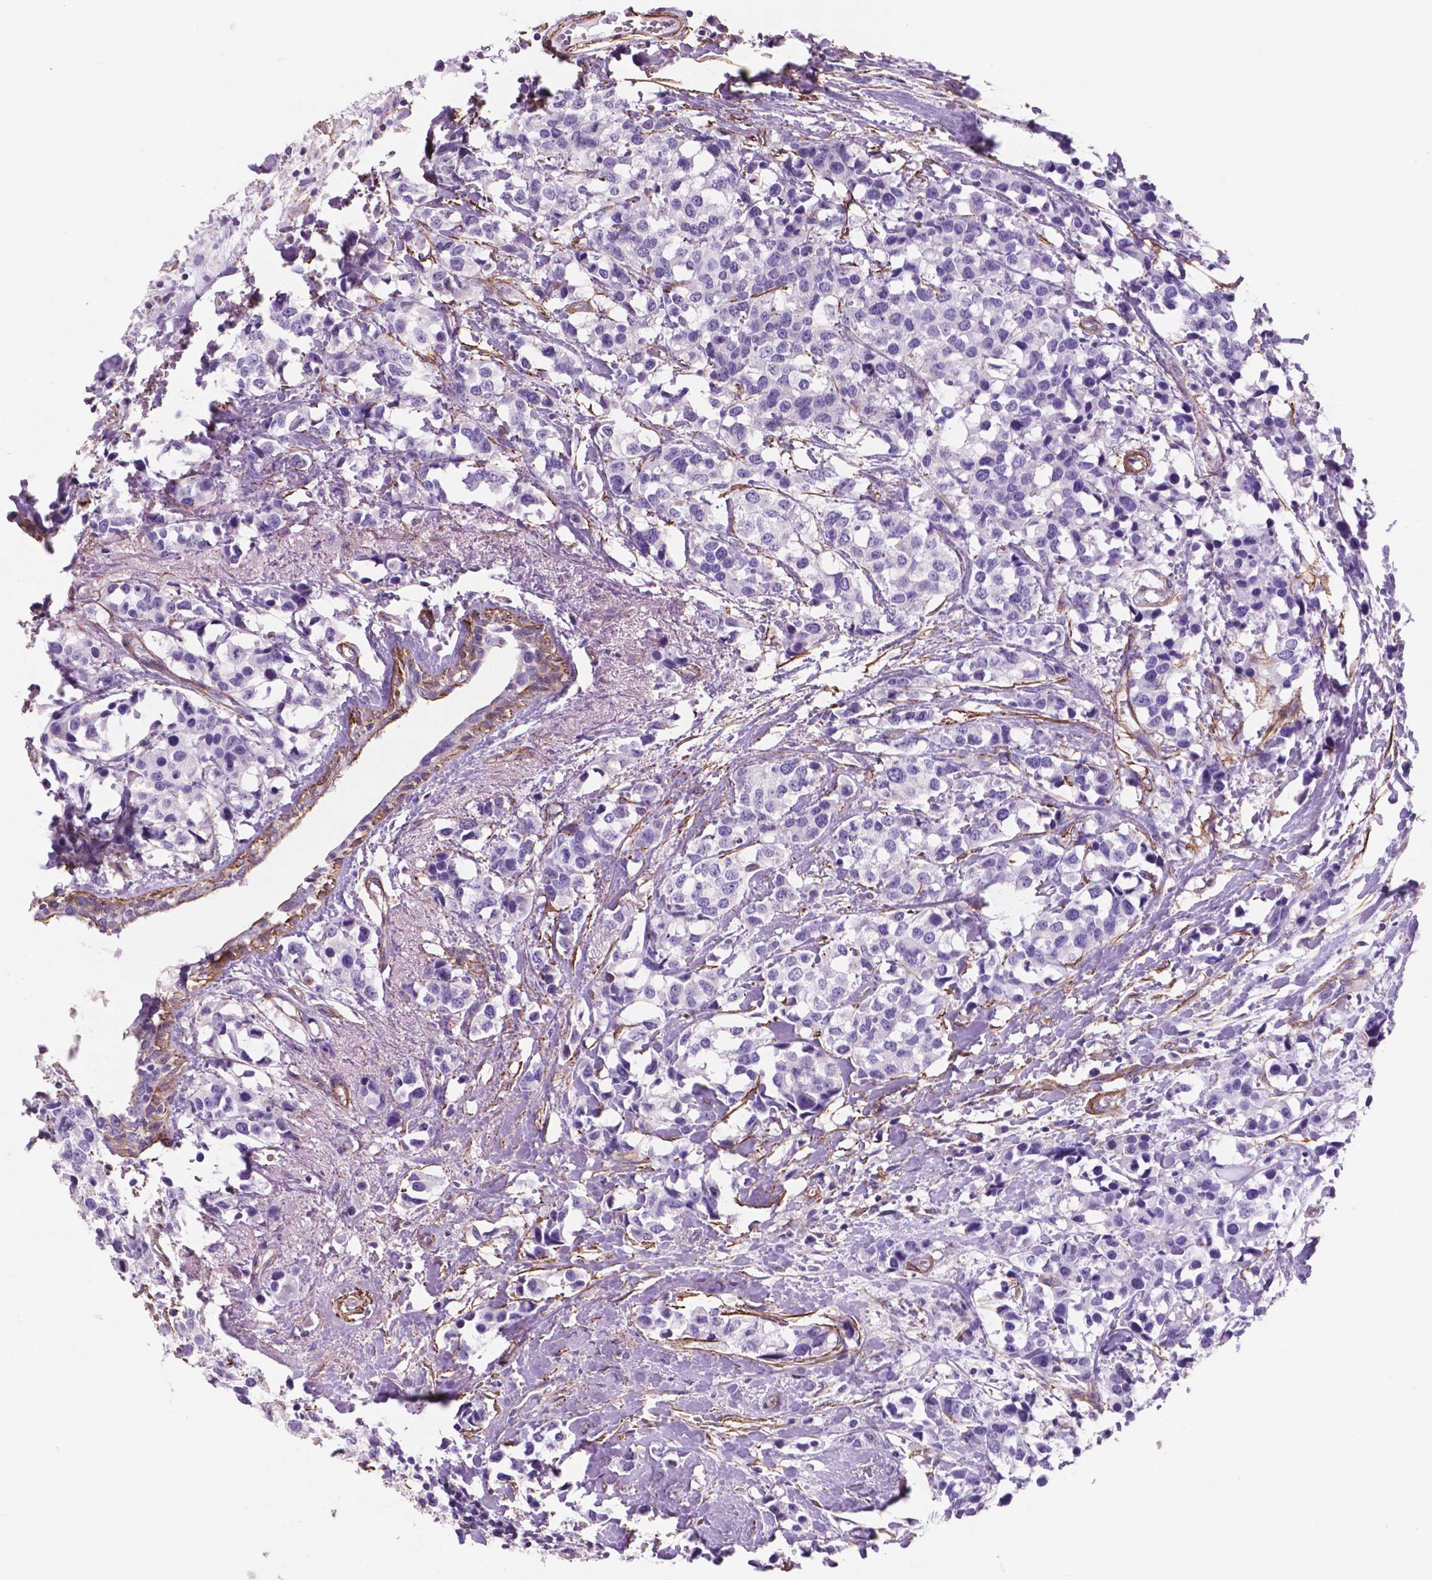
{"staining": {"intensity": "negative", "quantity": "none", "location": "none"}, "tissue": "breast cancer", "cell_type": "Tumor cells", "image_type": "cancer", "snomed": [{"axis": "morphology", "description": "Lobular carcinoma"}, {"axis": "topography", "description": "Breast"}], "caption": "High power microscopy micrograph of an immunohistochemistry micrograph of breast cancer (lobular carcinoma), revealing no significant positivity in tumor cells. The staining was performed using DAB to visualize the protein expression in brown, while the nuclei were stained in blue with hematoxylin (Magnification: 20x).", "gene": "TOR2A", "patient": {"sex": "female", "age": 59}}